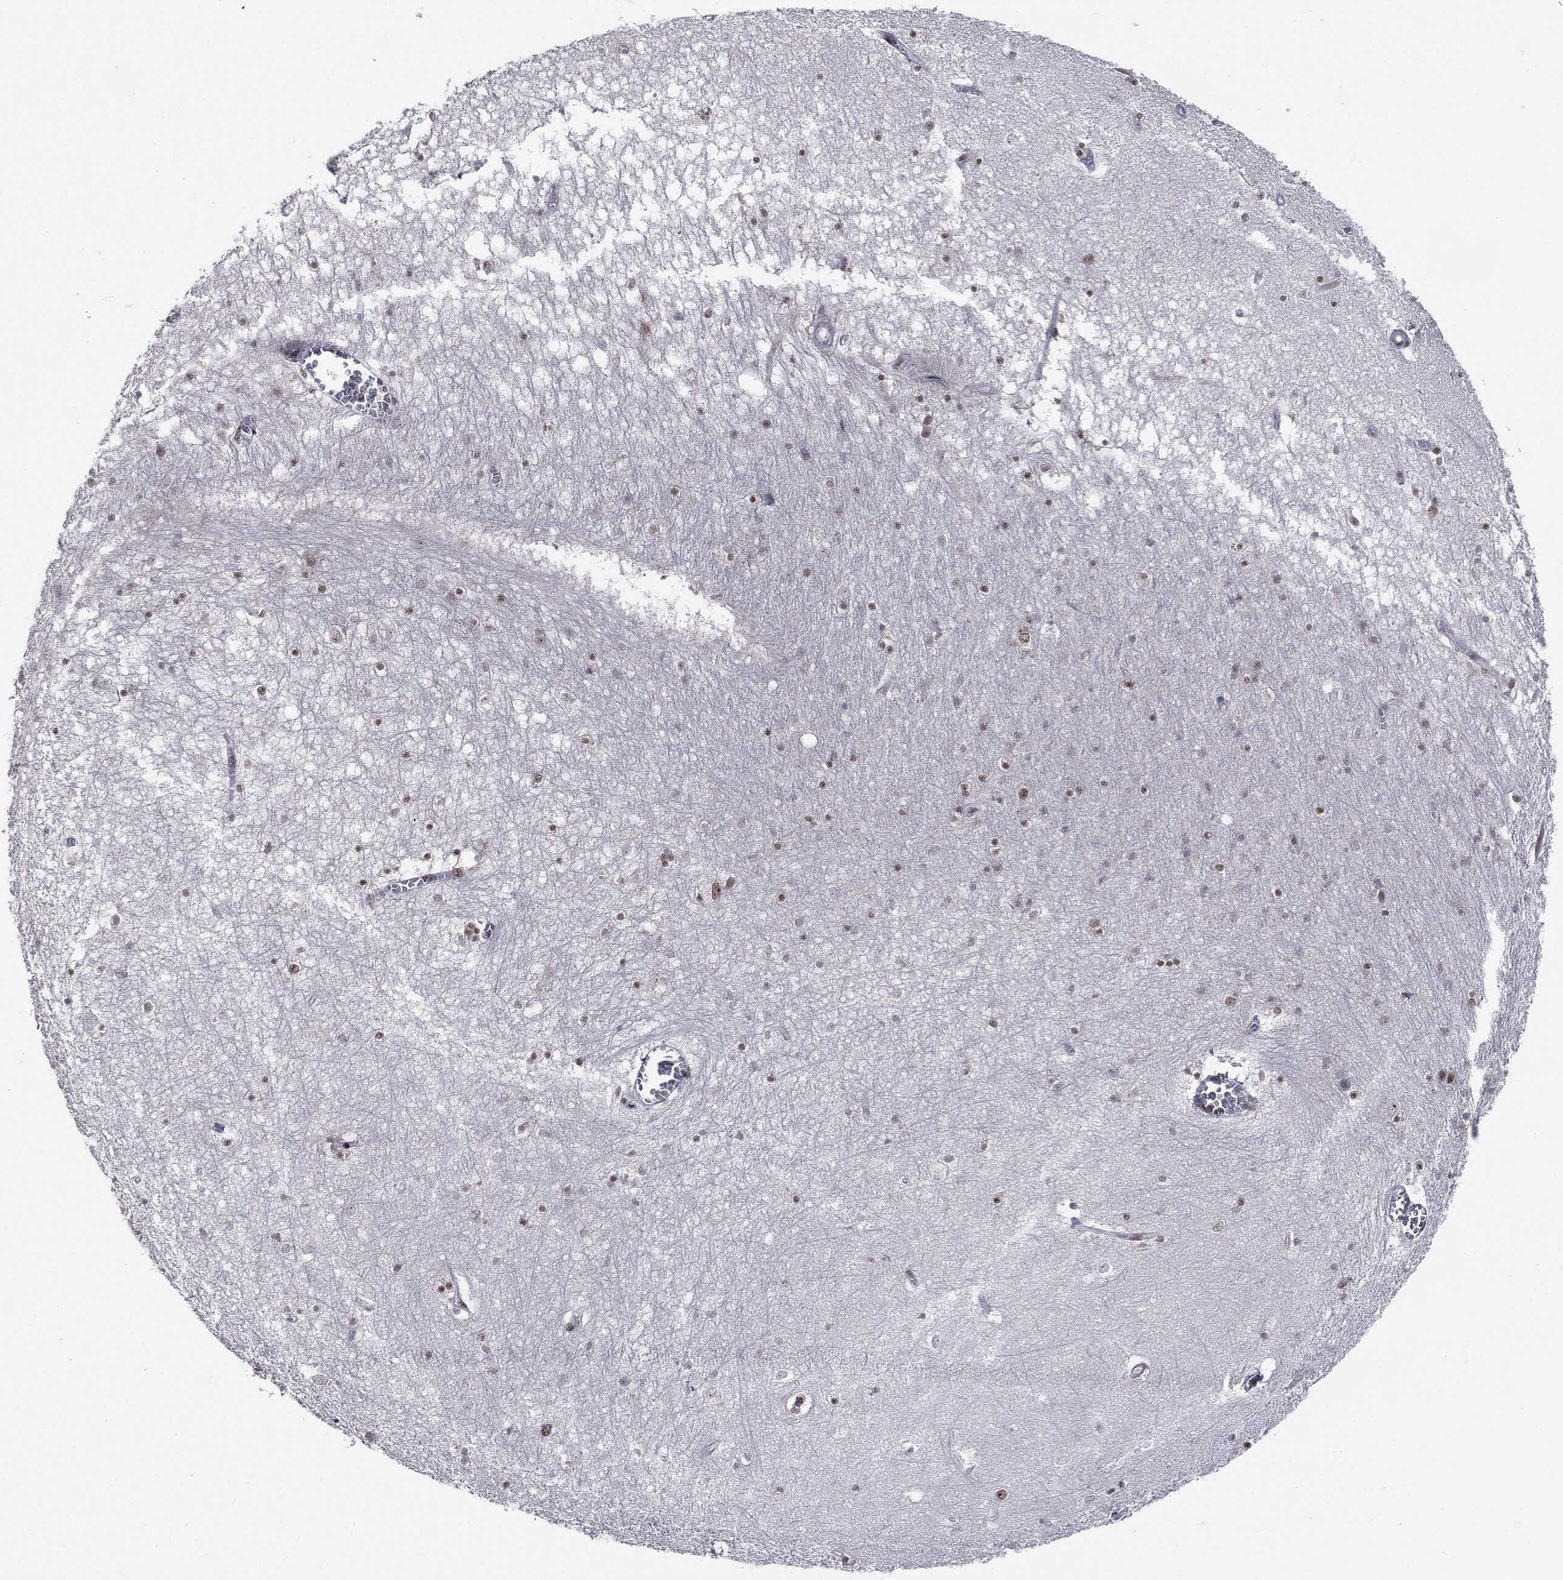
{"staining": {"intensity": "strong", "quantity": "25%-75%", "location": "nuclear"}, "tissue": "hippocampus", "cell_type": "Glial cells", "image_type": "normal", "snomed": [{"axis": "morphology", "description": "Normal tissue, NOS"}, {"axis": "topography", "description": "Hippocampus"}], "caption": "Unremarkable hippocampus demonstrates strong nuclear staining in about 25%-75% of glial cells The staining was performed using DAB (3,3'-diaminobenzidine) to visualize the protein expression in brown, while the nuclei were stained in blue with hematoxylin (Magnification: 20x)..", "gene": "MDC1", "patient": {"sex": "female", "age": 64}}